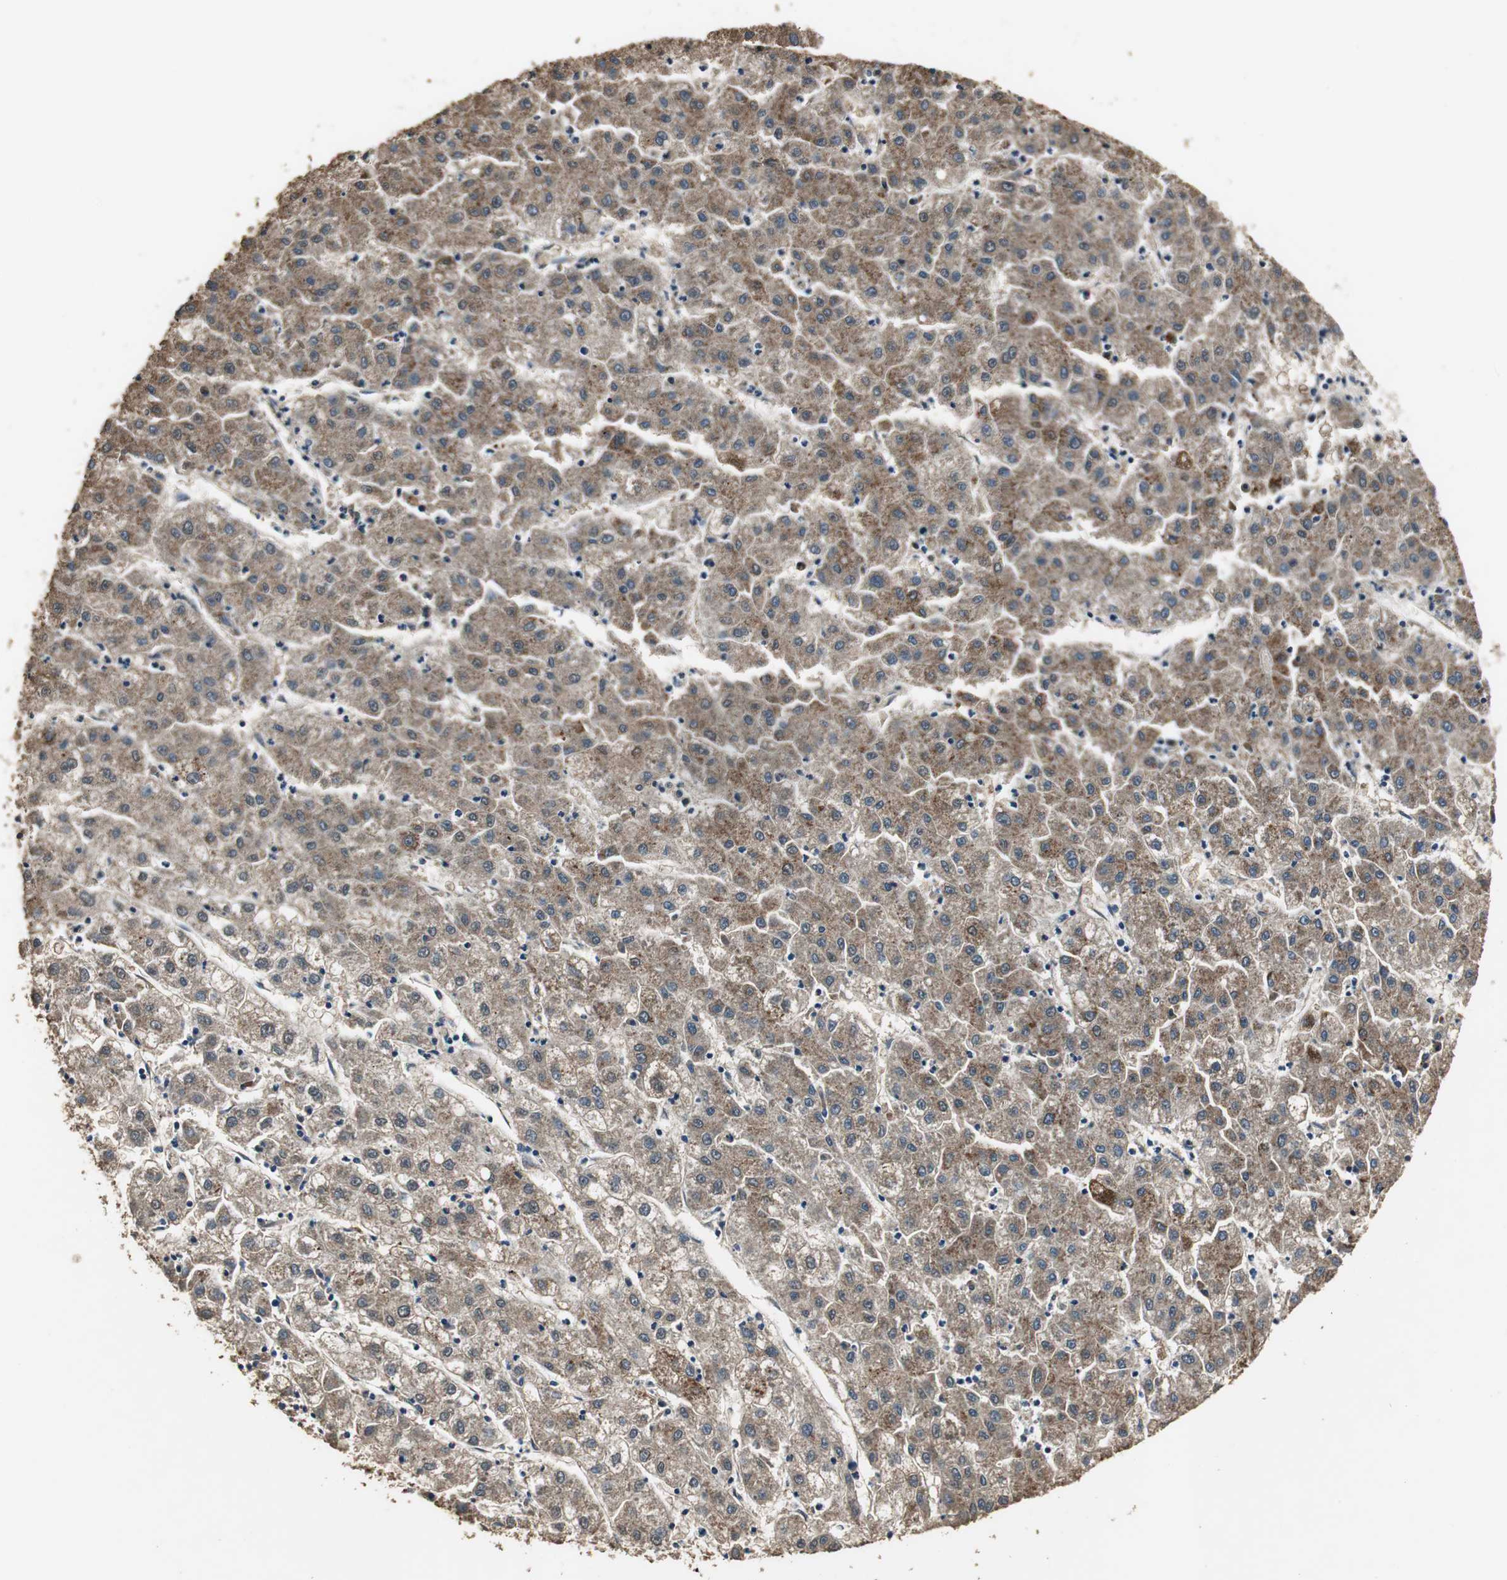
{"staining": {"intensity": "moderate", "quantity": ">75%", "location": "cytoplasmic/membranous"}, "tissue": "liver cancer", "cell_type": "Tumor cells", "image_type": "cancer", "snomed": [{"axis": "morphology", "description": "Carcinoma, Hepatocellular, NOS"}, {"axis": "topography", "description": "Liver"}], "caption": "Protein staining exhibits moderate cytoplasmic/membranous positivity in approximately >75% of tumor cells in hepatocellular carcinoma (liver).", "gene": "JTB", "patient": {"sex": "male", "age": 72}}